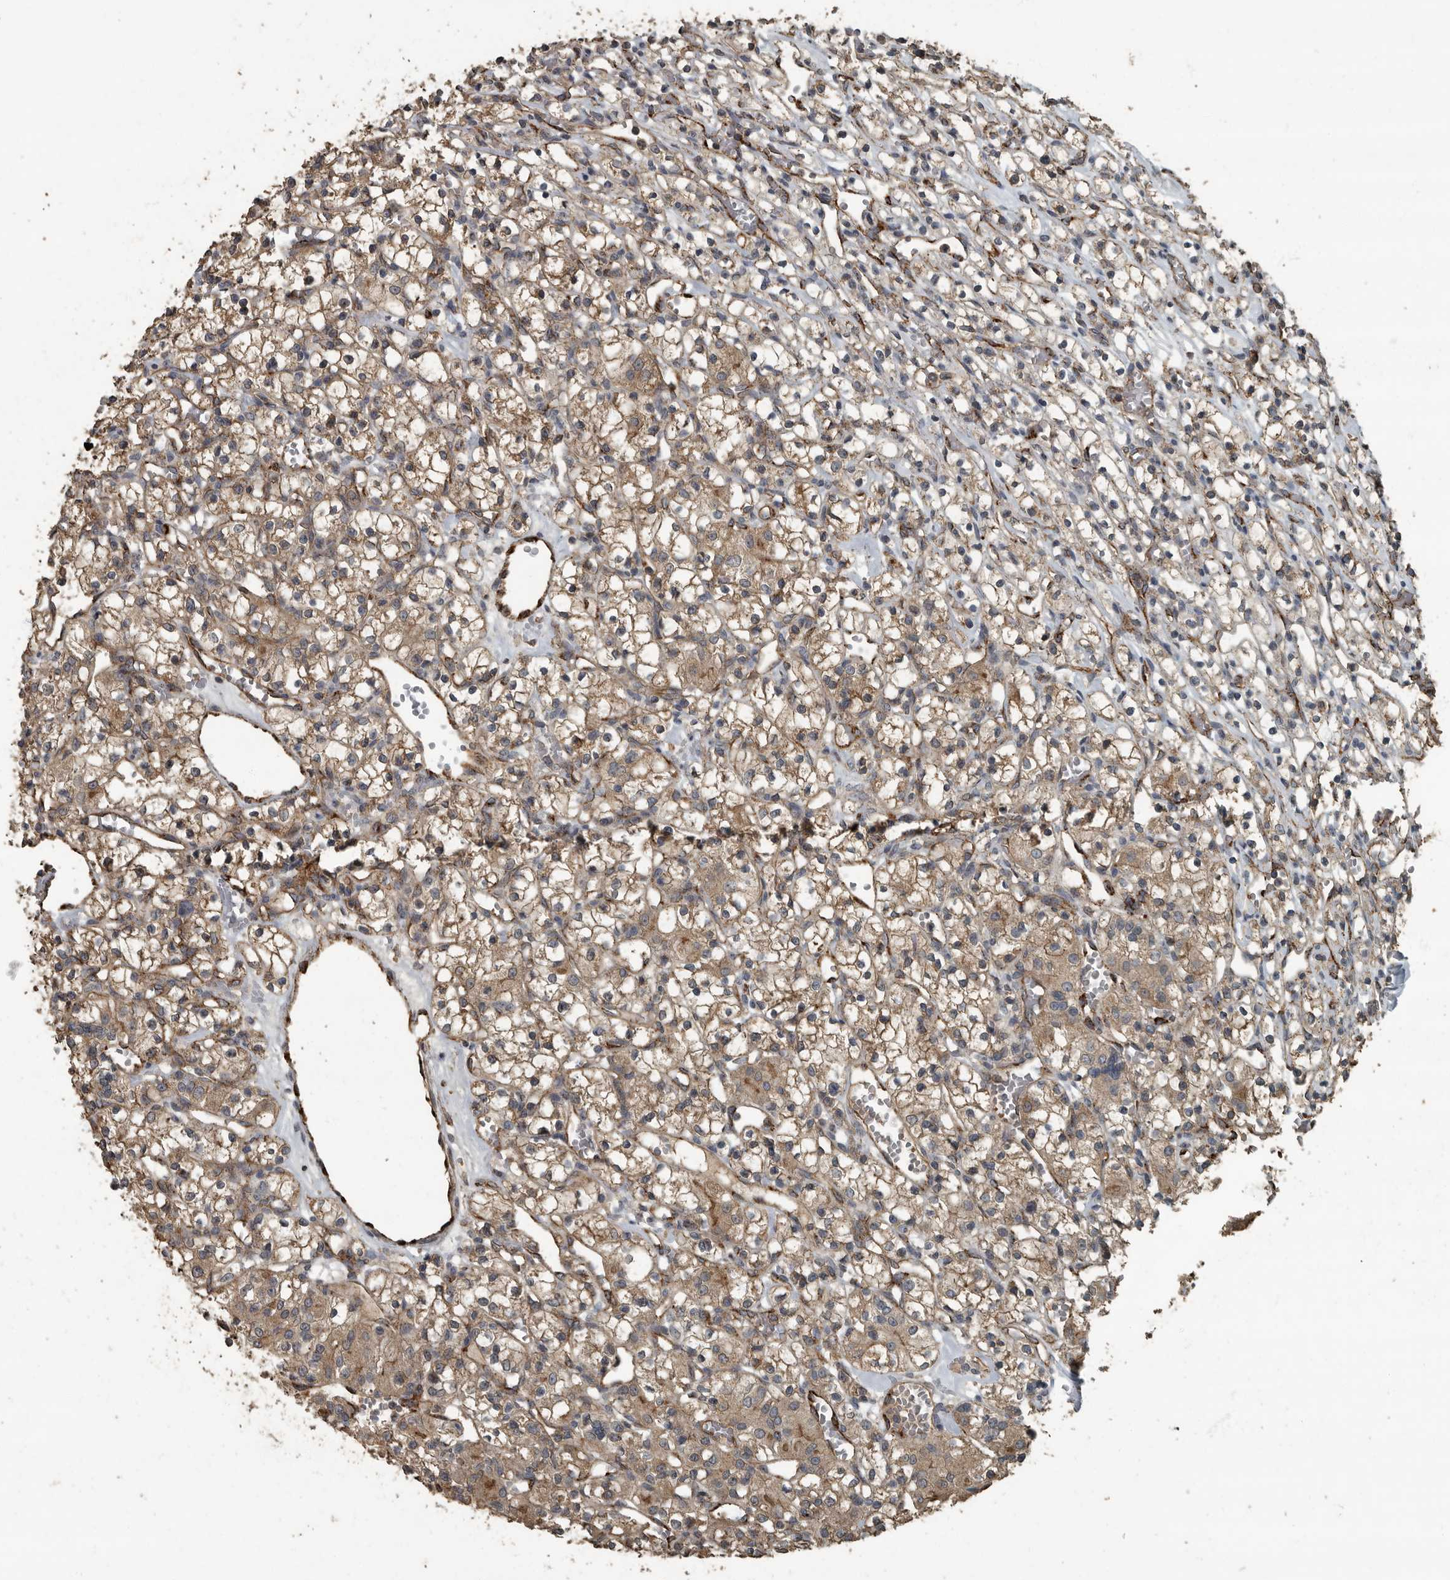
{"staining": {"intensity": "weak", "quantity": "25%-75%", "location": "cytoplasmic/membranous"}, "tissue": "renal cancer", "cell_type": "Tumor cells", "image_type": "cancer", "snomed": [{"axis": "morphology", "description": "Adenocarcinoma, NOS"}, {"axis": "topography", "description": "Kidney"}], "caption": "Brown immunohistochemical staining in renal cancer shows weak cytoplasmic/membranous positivity in about 25%-75% of tumor cells. The staining is performed using DAB brown chromogen to label protein expression. The nuclei are counter-stained blue using hematoxylin.", "gene": "IL15RA", "patient": {"sex": "female", "age": 59}}